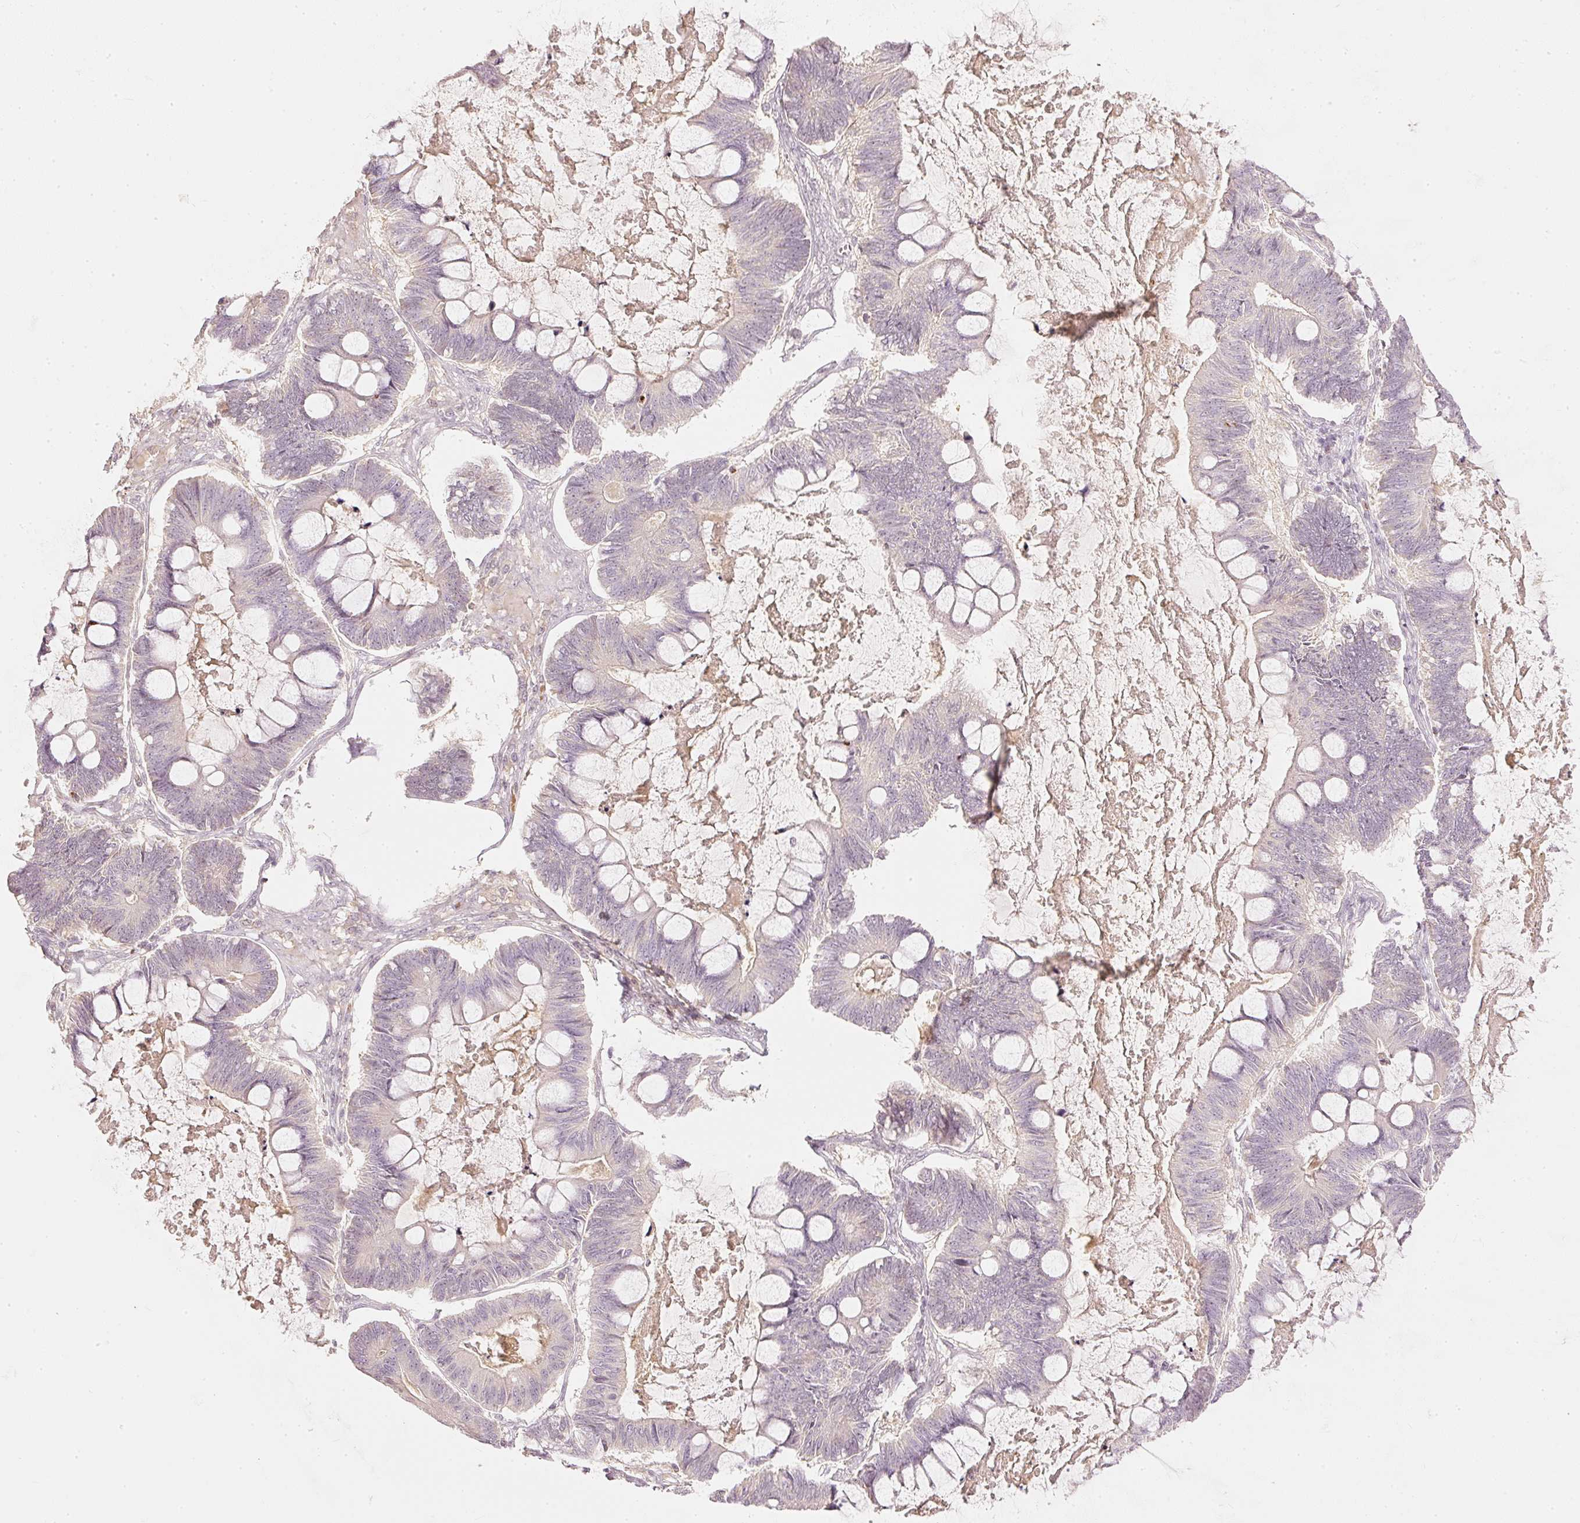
{"staining": {"intensity": "negative", "quantity": "none", "location": "none"}, "tissue": "ovarian cancer", "cell_type": "Tumor cells", "image_type": "cancer", "snomed": [{"axis": "morphology", "description": "Cystadenocarcinoma, mucinous, NOS"}, {"axis": "topography", "description": "Ovary"}], "caption": "DAB (3,3'-diaminobenzidine) immunohistochemical staining of human mucinous cystadenocarcinoma (ovarian) reveals no significant expression in tumor cells.", "gene": "GZMA", "patient": {"sex": "female", "age": 61}}